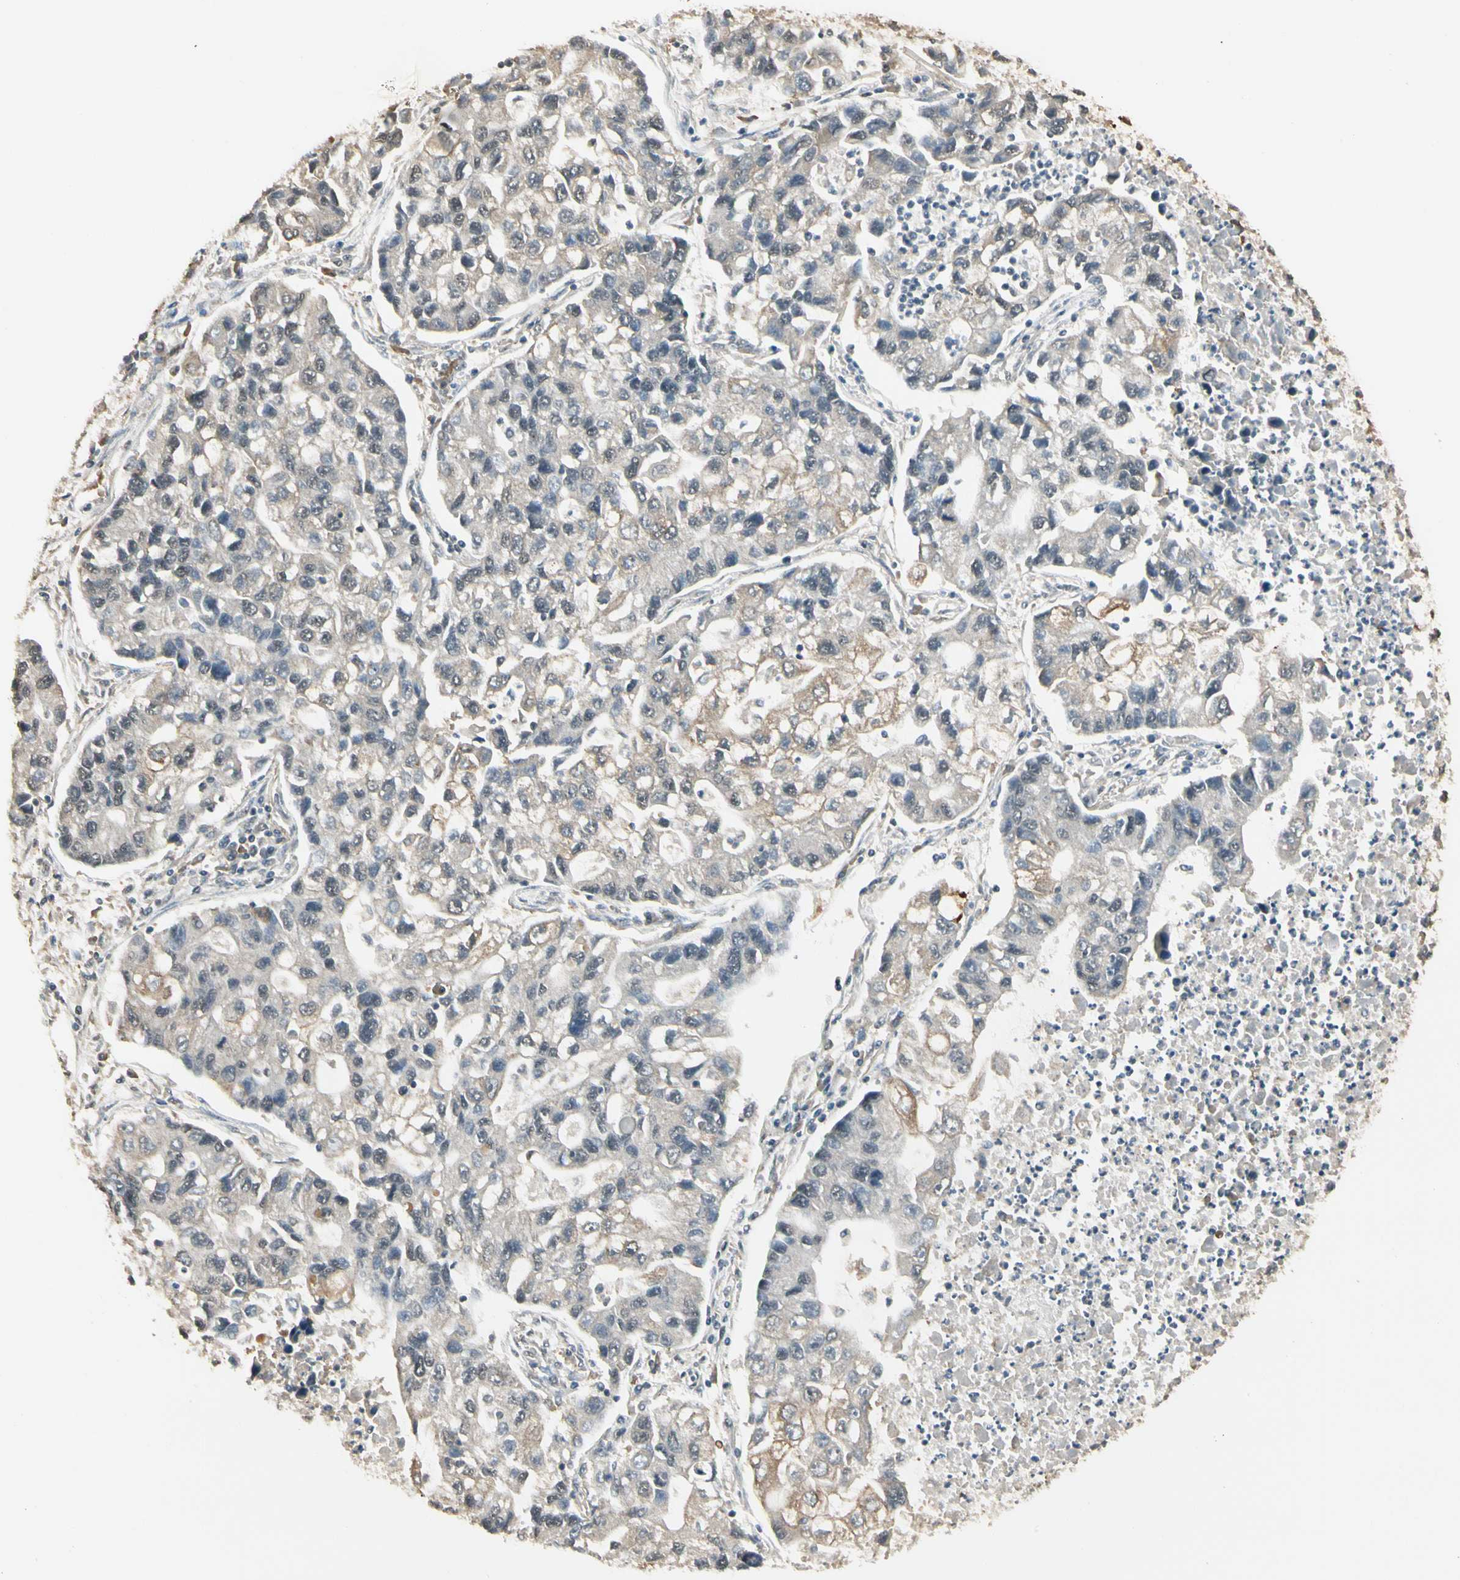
{"staining": {"intensity": "weak", "quantity": "<25%", "location": "cytoplasmic/membranous"}, "tissue": "lung cancer", "cell_type": "Tumor cells", "image_type": "cancer", "snomed": [{"axis": "morphology", "description": "Adenocarcinoma, NOS"}, {"axis": "topography", "description": "Lung"}], "caption": "Tumor cells show no significant protein staining in lung cancer (adenocarcinoma).", "gene": "SGCA", "patient": {"sex": "female", "age": 51}}